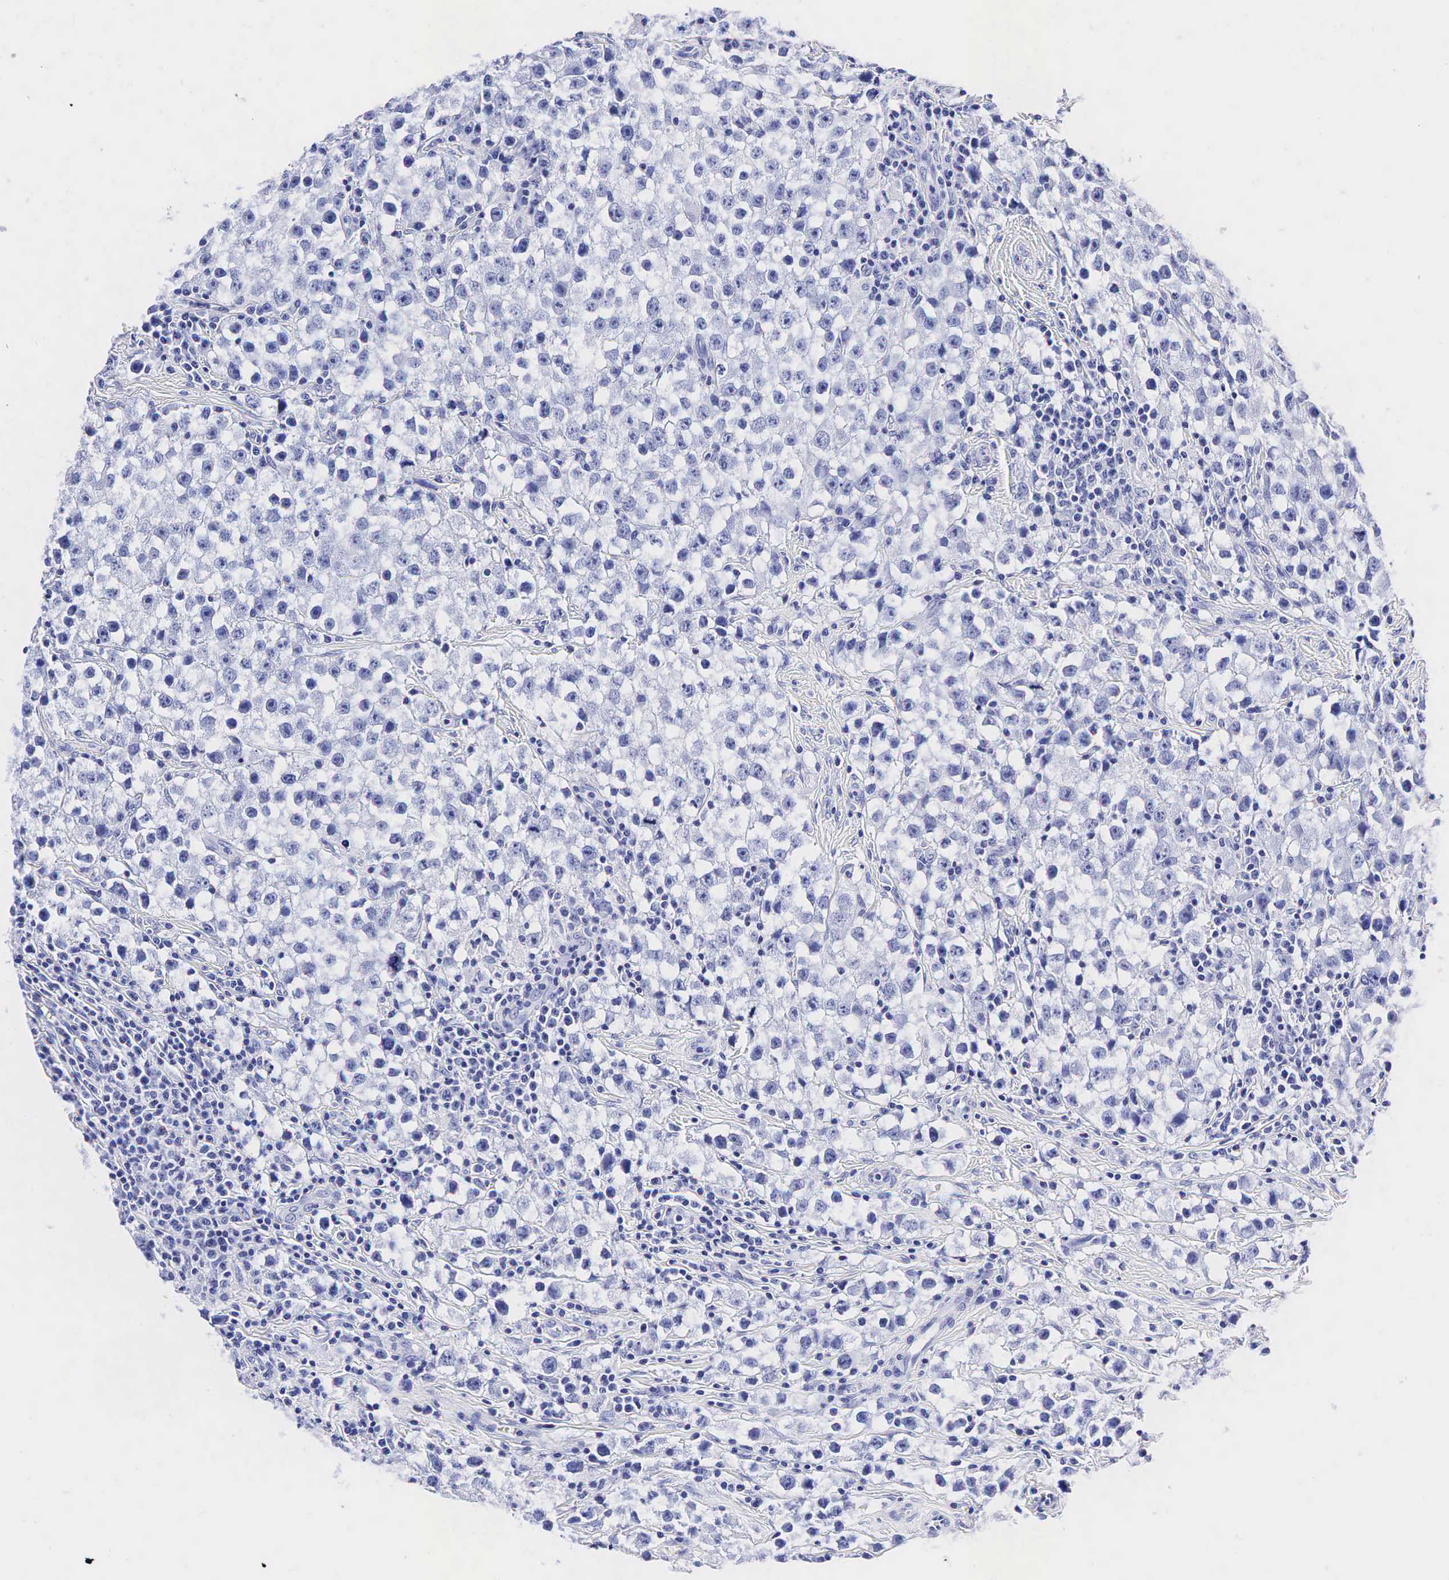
{"staining": {"intensity": "negative", "quantity": "none", "location": "none"}, "tissue": "testis cancer", "cell_type": "Tumor cells", "image_type": "cancer", "snomed": [{"axis": "morphology", "description": "Seminoma, NOS"}, {"axis": "topography", "description": "Testis"}], "caption": "The immunohistochemistry (IHC) image has no significant positivity in tumor cells of testis seminoma tissue. The staining is performed using DAB brown chromogen with nuclei counter-stained in using hematoxylin.", "gene": "TG", "patient": {"sex": "male", "age": 35}}